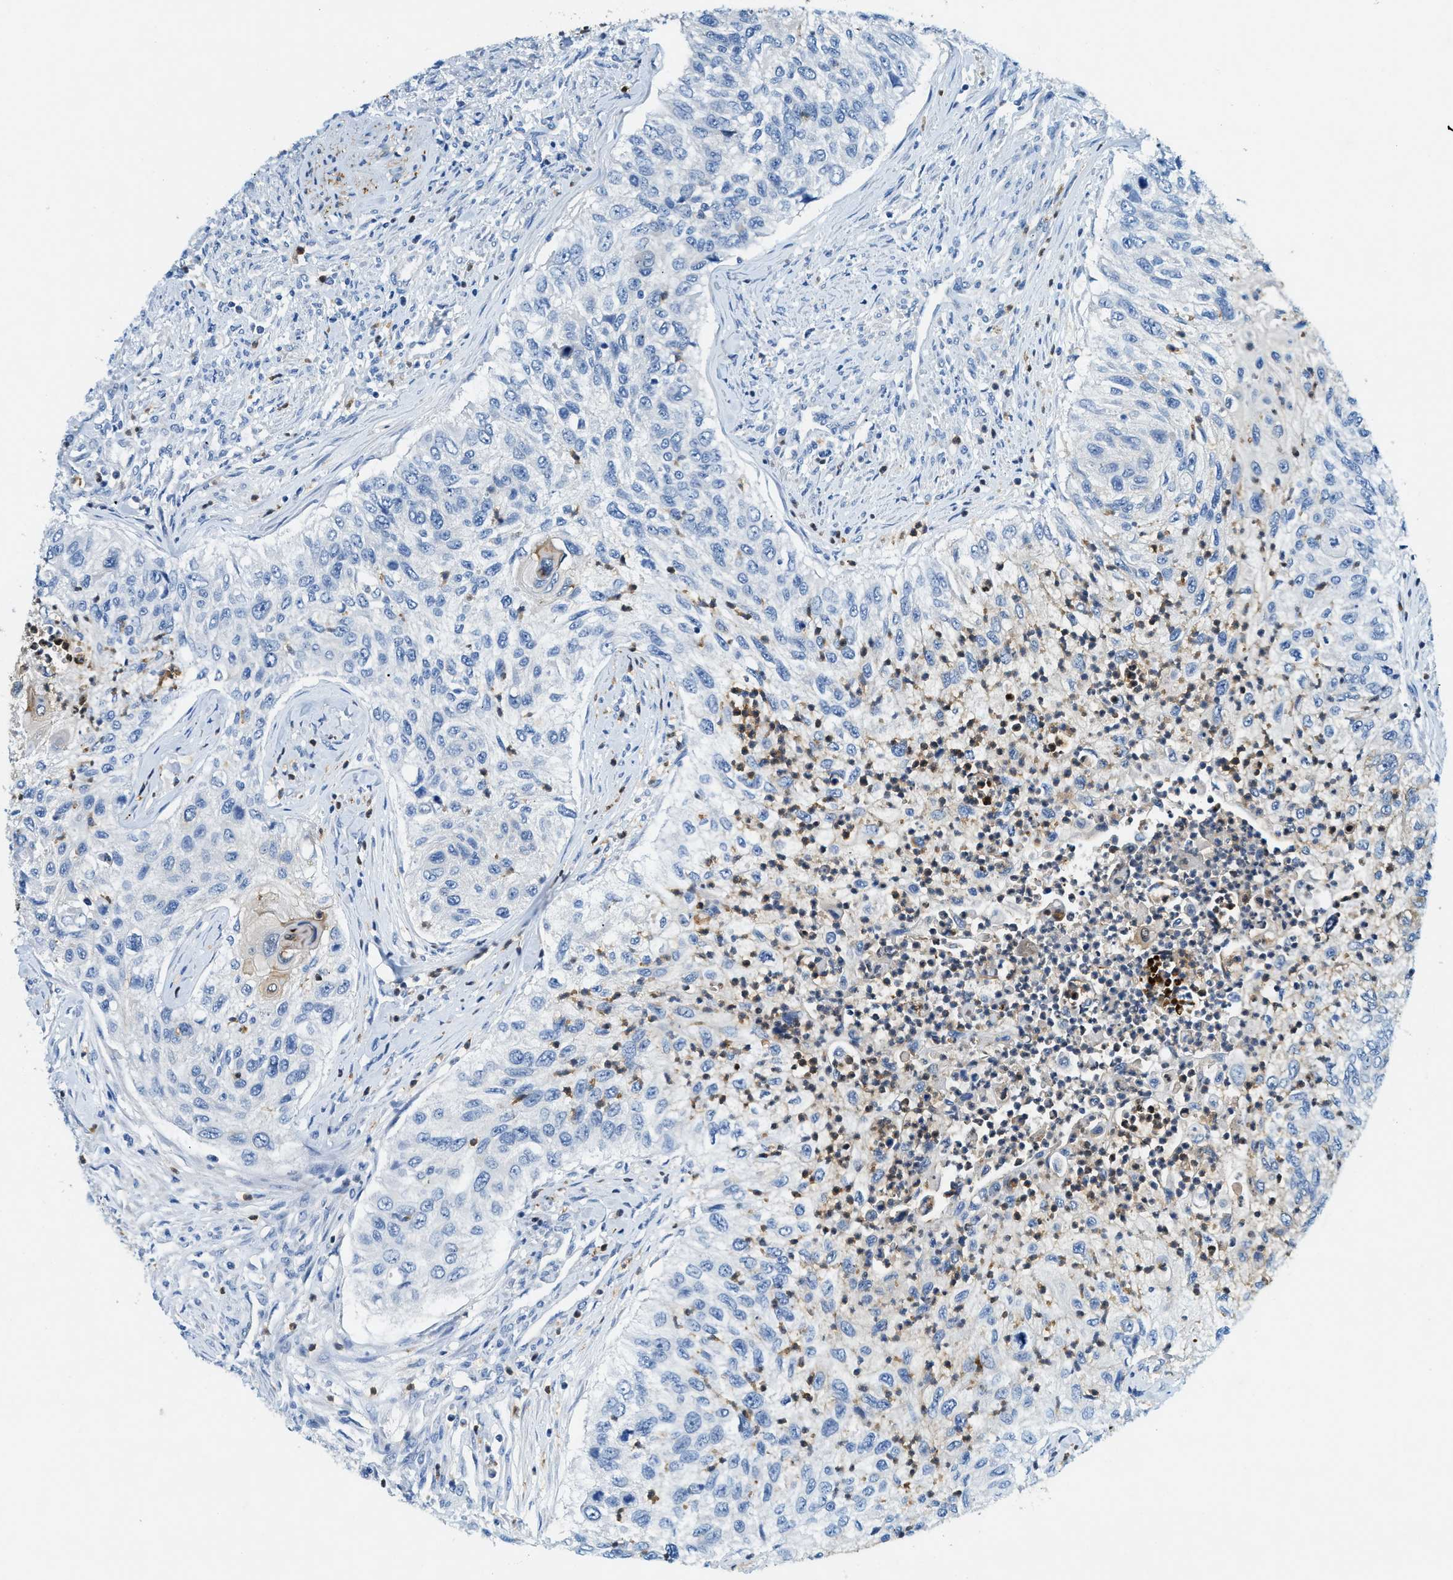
{"staining": {"intensity": "negative", "quantity": "none", "location": "none"}, "tissue": "urothelial cancer", "cell_type": "Tumor cells", "image_type": "cancer", "snomed": [{"axis": "morphology", "description": "Urothelial carcinoma, High grade"}, {"axis": "topography", "description": "Urinary bladder"}], "caption": "This is an immunohistochemistry (IHC) photomicrograph of human urothelial carcinoma (high-grade). There is no expression in tumor cells.", "gene": "ZDHHC13", "patient": {"sex": "female", "age": 60}}